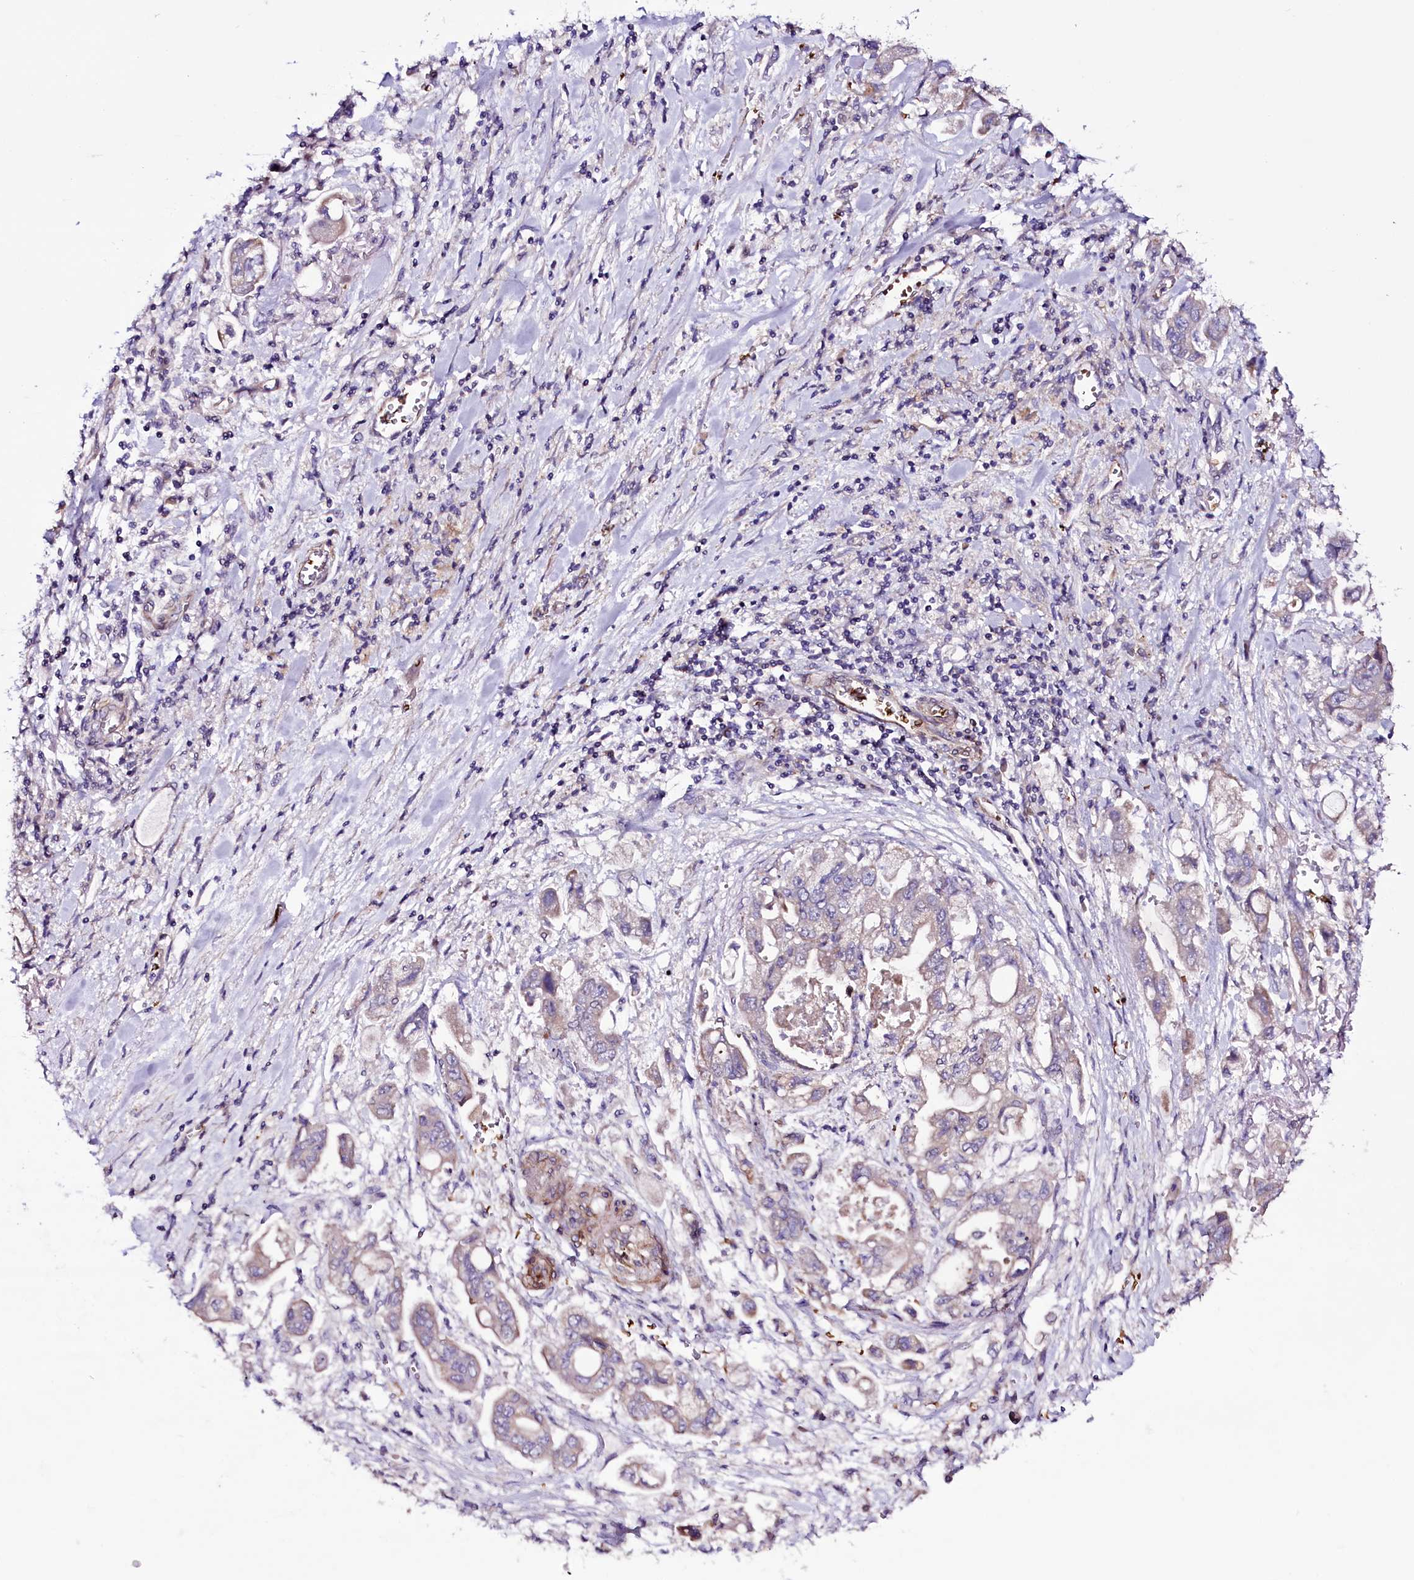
{"staining": {"intensity": "weak", "quantity": "25%-75%", "location": "cytoplasmic/membranous"}, "tissue": "stomach cancer", "cell_type": "Tumor cells", "image_type": "cancer", "snomed": [{"axis": "morphology", "description": "Adenocarcinoma, NOS"}, {"axis": "topography", "description": "Stomach"}], "caption": "The image reveals immunohistochemical staining of stomach cancer (adenocarcinoma). There is weak cytoplasmic/membranous positivity is seen in about 25%-75% of tumor cells.", "gene": "MEX3C", "patient": {"sex": "male", "age": 62}}